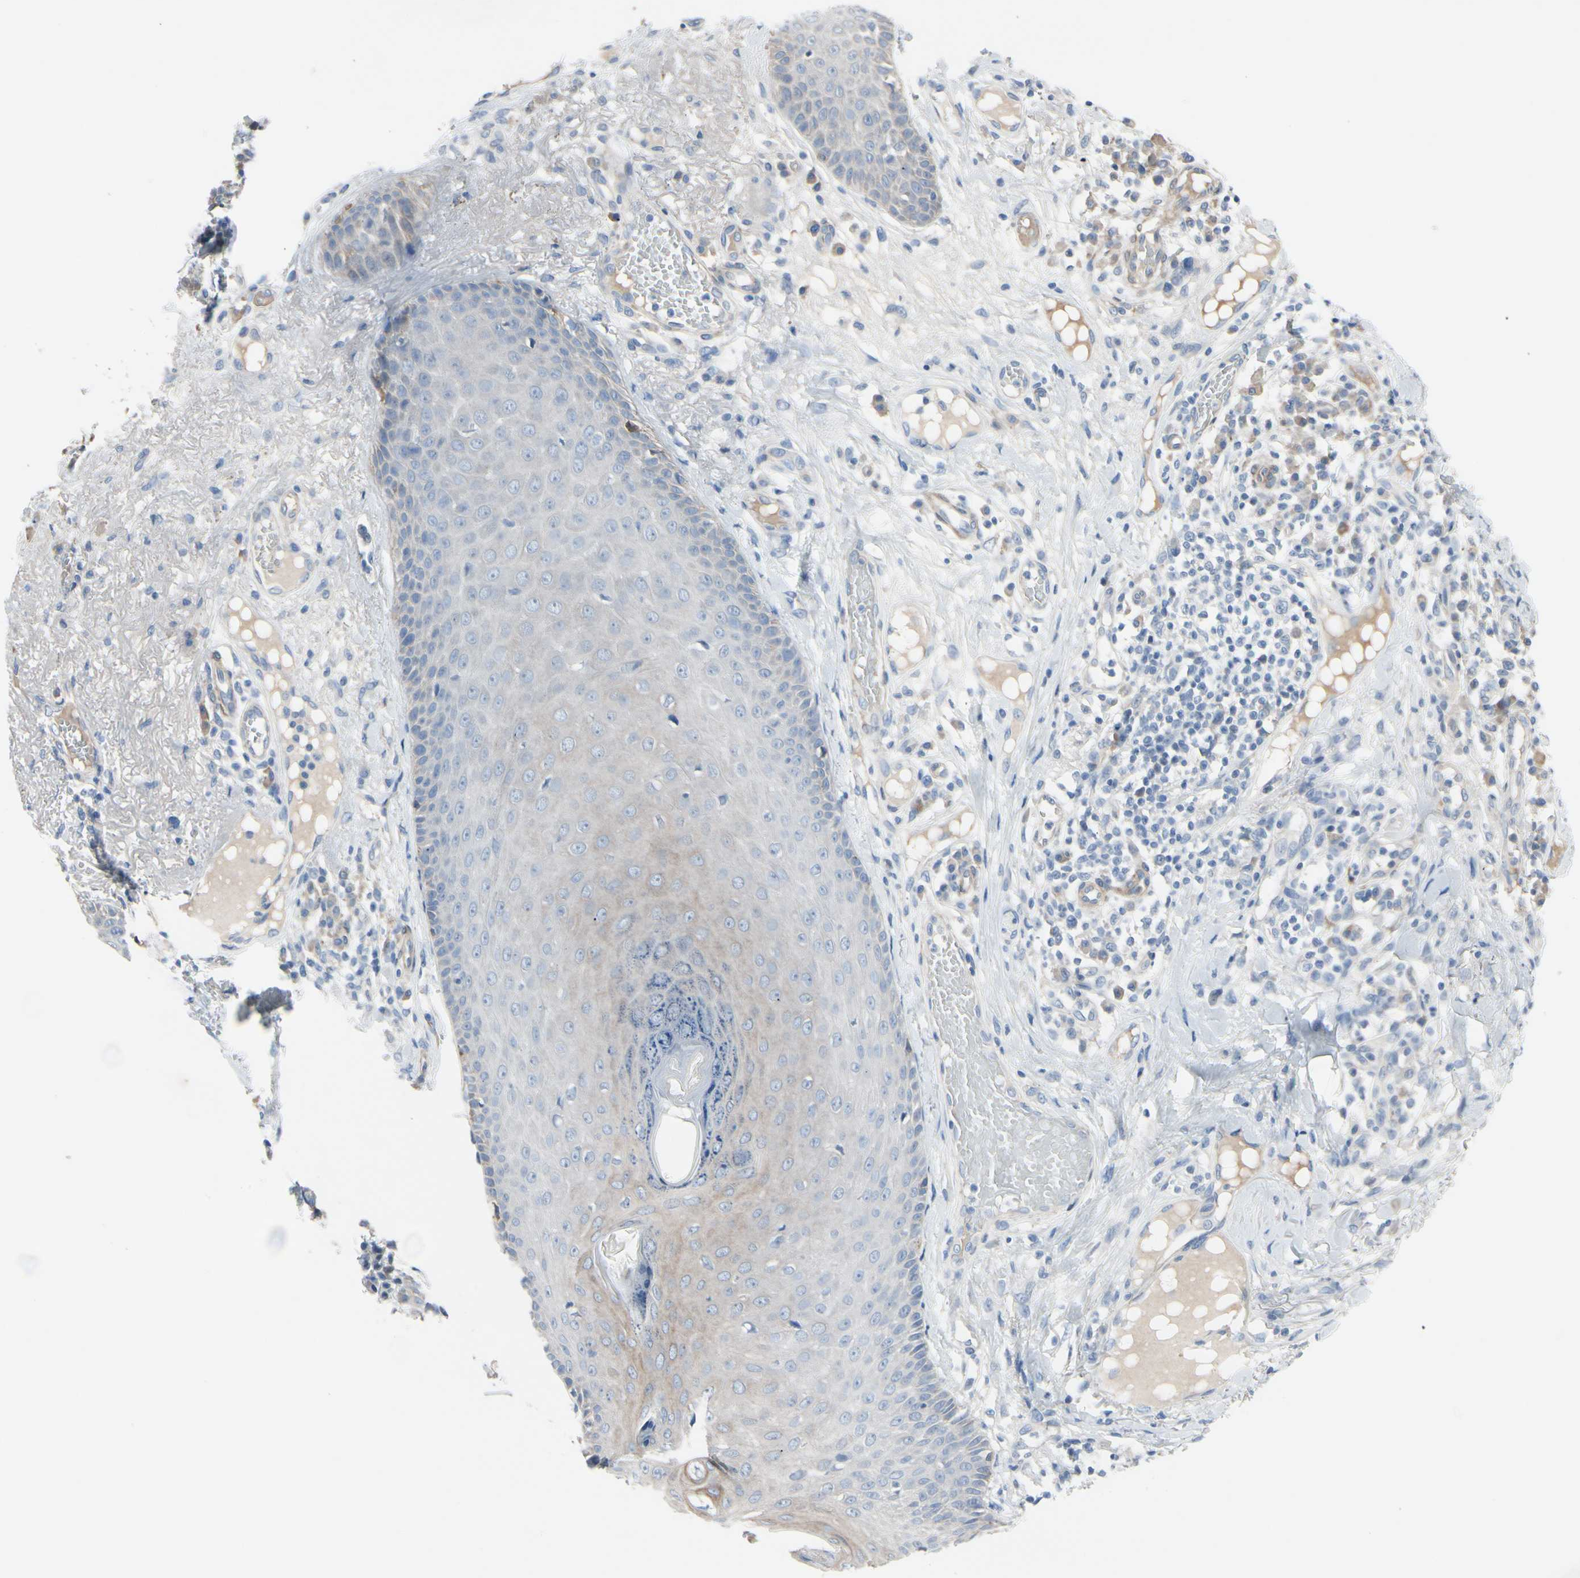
{"staining": {"intensity": "negative", "quantity": "none", "location": "none"}, "tissue": "skin cancer", "cell_type": "Tumor cells", "image_type": "cancer", "snomed": [{"axis": "morphology", "description": "Normal tissue, NOS"}, {"axis": "morphology", "description": "Basal cell carcinoma"}, {"axis": "topography", "description": "Skin"}], "caption": "Protein analysis of skin basal cell carcinoma shows no significant staining in tumor cells.", "gene": "MAP2", "patient": {"sex": "male", "age": 52}}